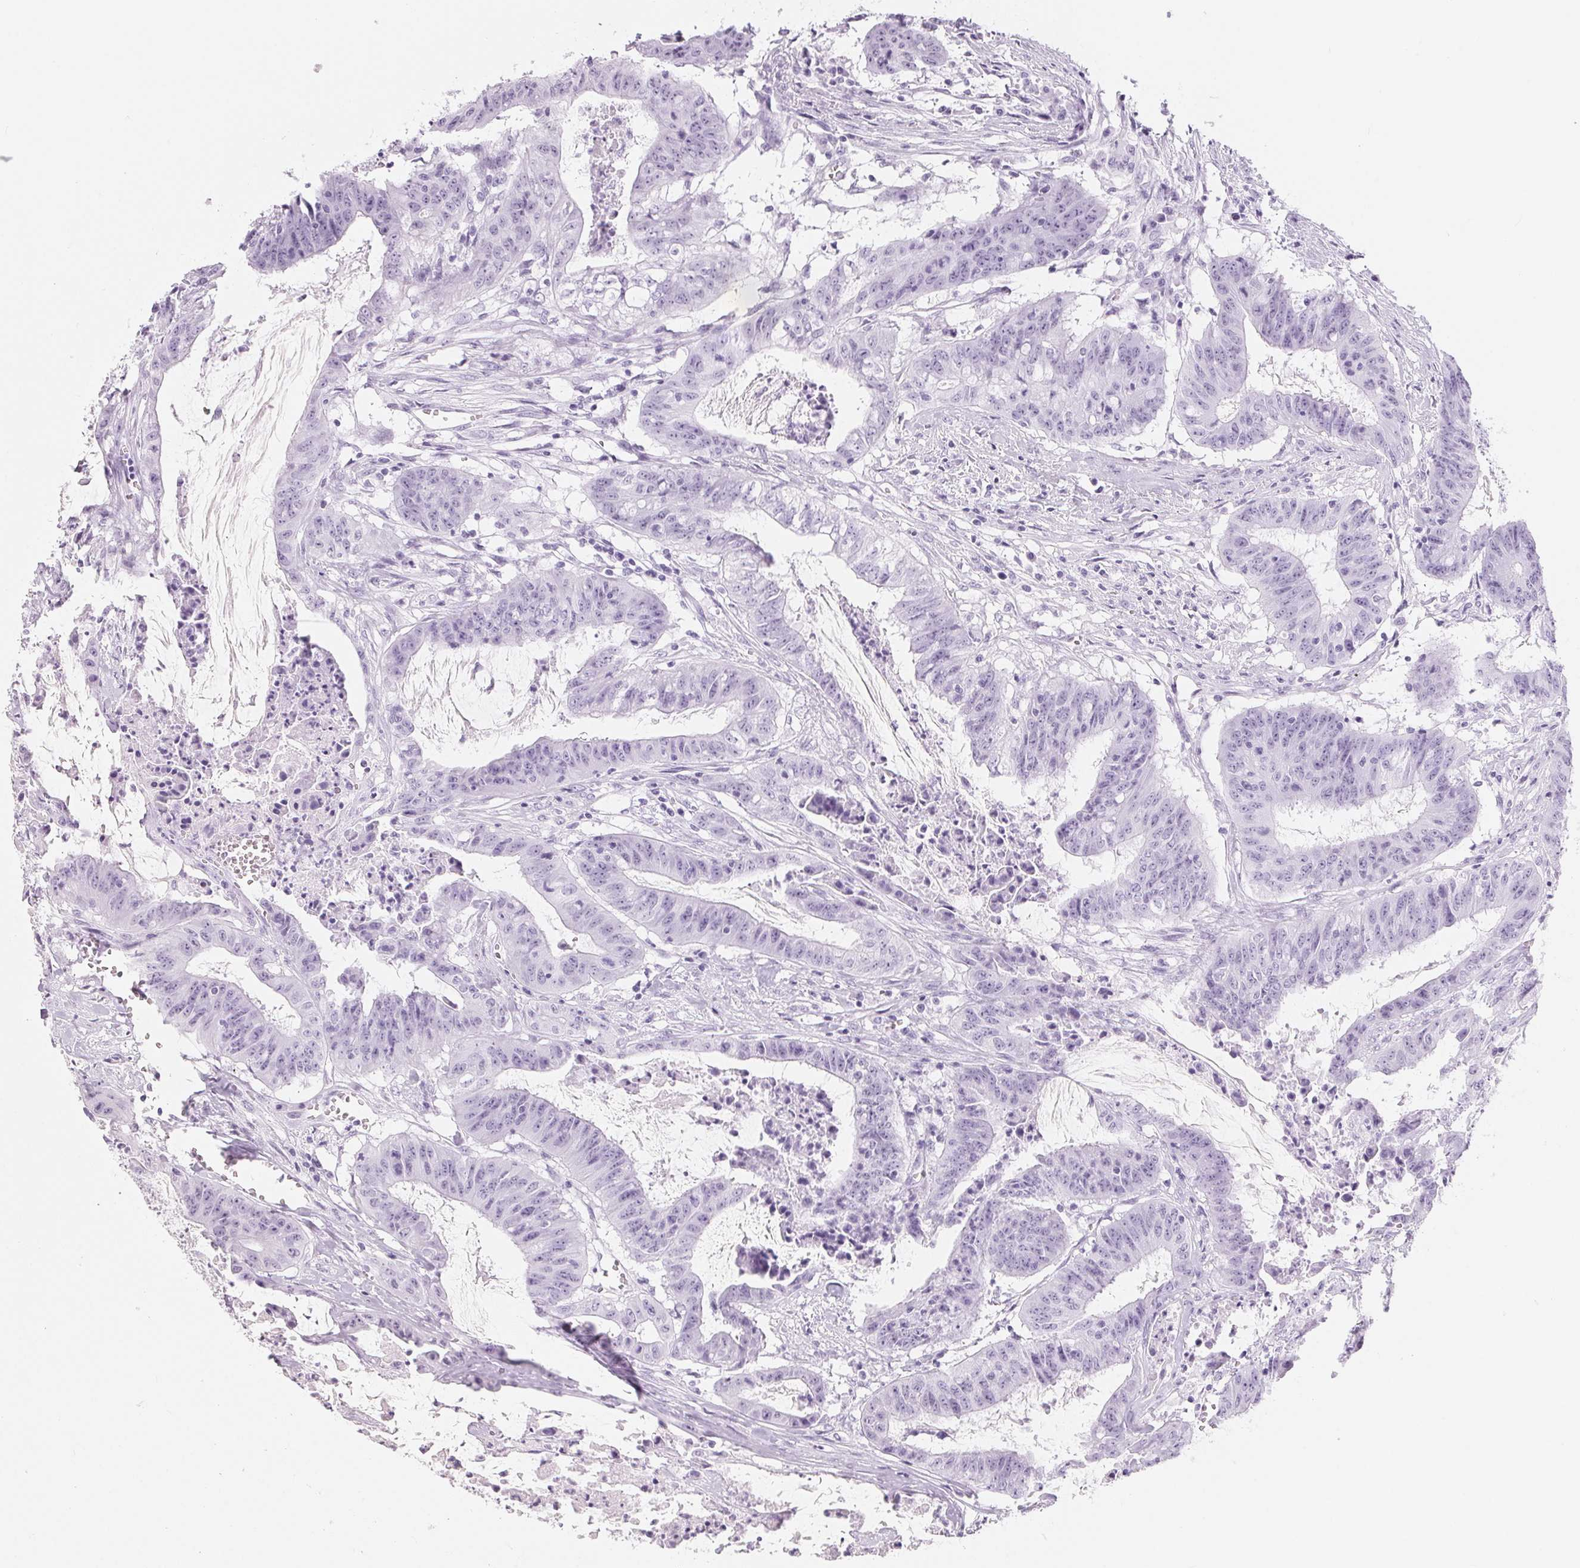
{"staining": {"intensity": "negative", "quantity": "none", "location": "none"}, "tissue": "colorectal cancer", "cell_type": "Tumor cells", "image_type": "cancer", "snomed": [{"axis": "morphology", "description": "Adenocarcinoma, NOS"}, {"axis": "topography", "description": "Colon"}], "caption": "Immunohistochemistry photomicrograph of human colorectal cancer stained for a protein (brown), which shows no expression in tumor cells.", "gene": "ZBBX", "patient": {"sex": "male", "age": 33}}